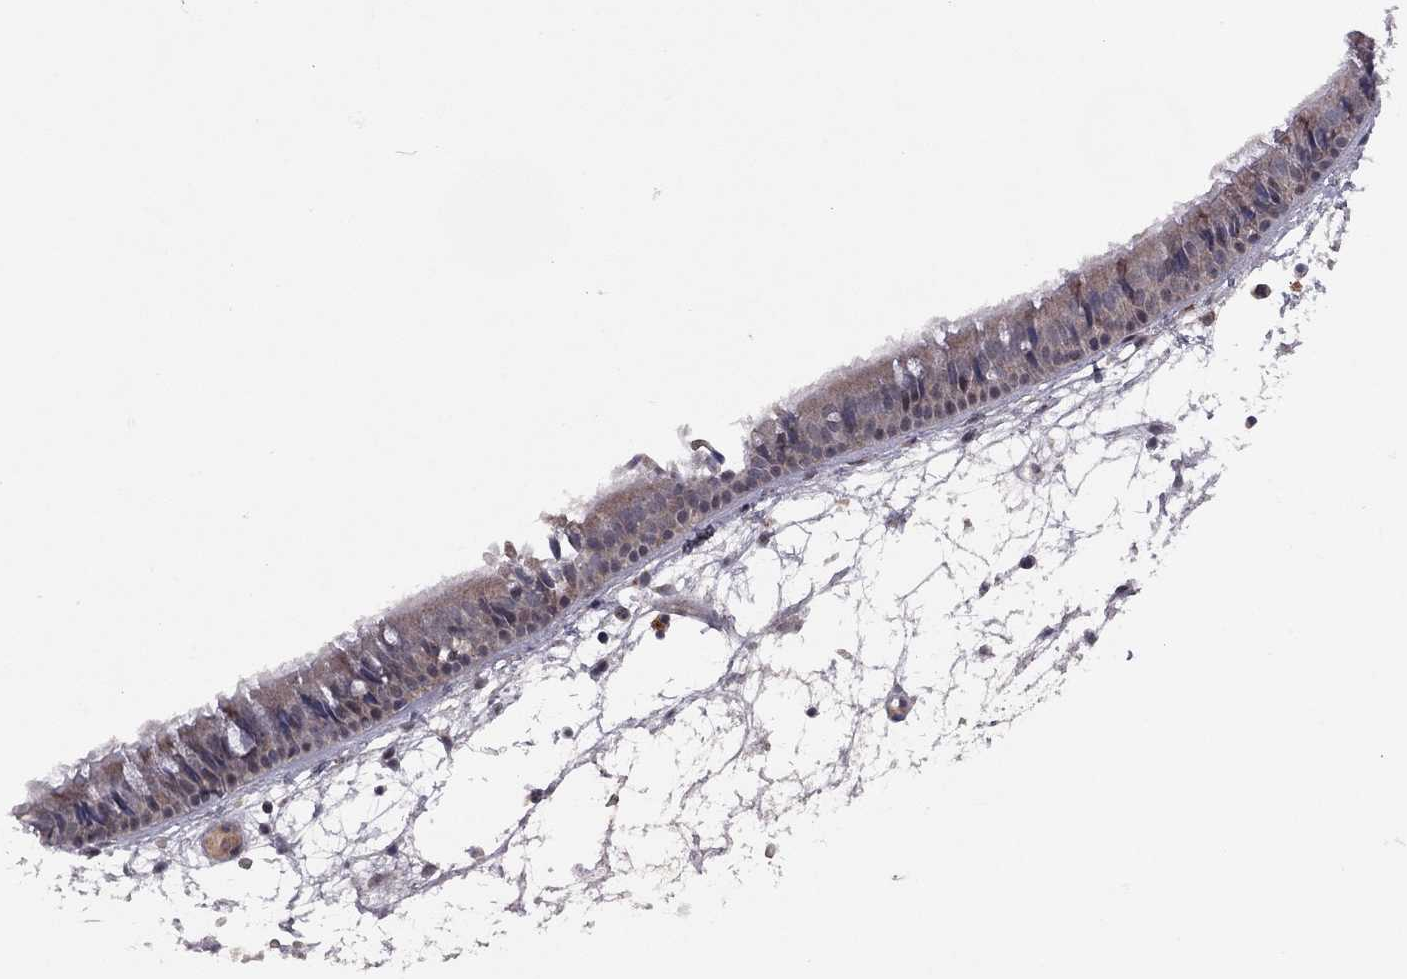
{"staining": {"intensity": "moderate", "quantity": "25%-75%", "location": "cytoplasmic/membranous,nuclear"}, "tissue": "nasopharynx", "cell_type": "Respiratory epithelial cells", "image_type": "normal", "snomed": [{"axis": "morphology", "description": "Normal tissue, NOS"}, {"axis": "topography", "description": "Nasopharynx"}], "caption": "Protein staining of normal nasopharynx exhibits moderate cytoplasmic/membranous,nuclear positivity in about 25%-75% of respiratory epithelial cells.", "gene": "IPP", "patient": {"sex": "male", "age": 31}}